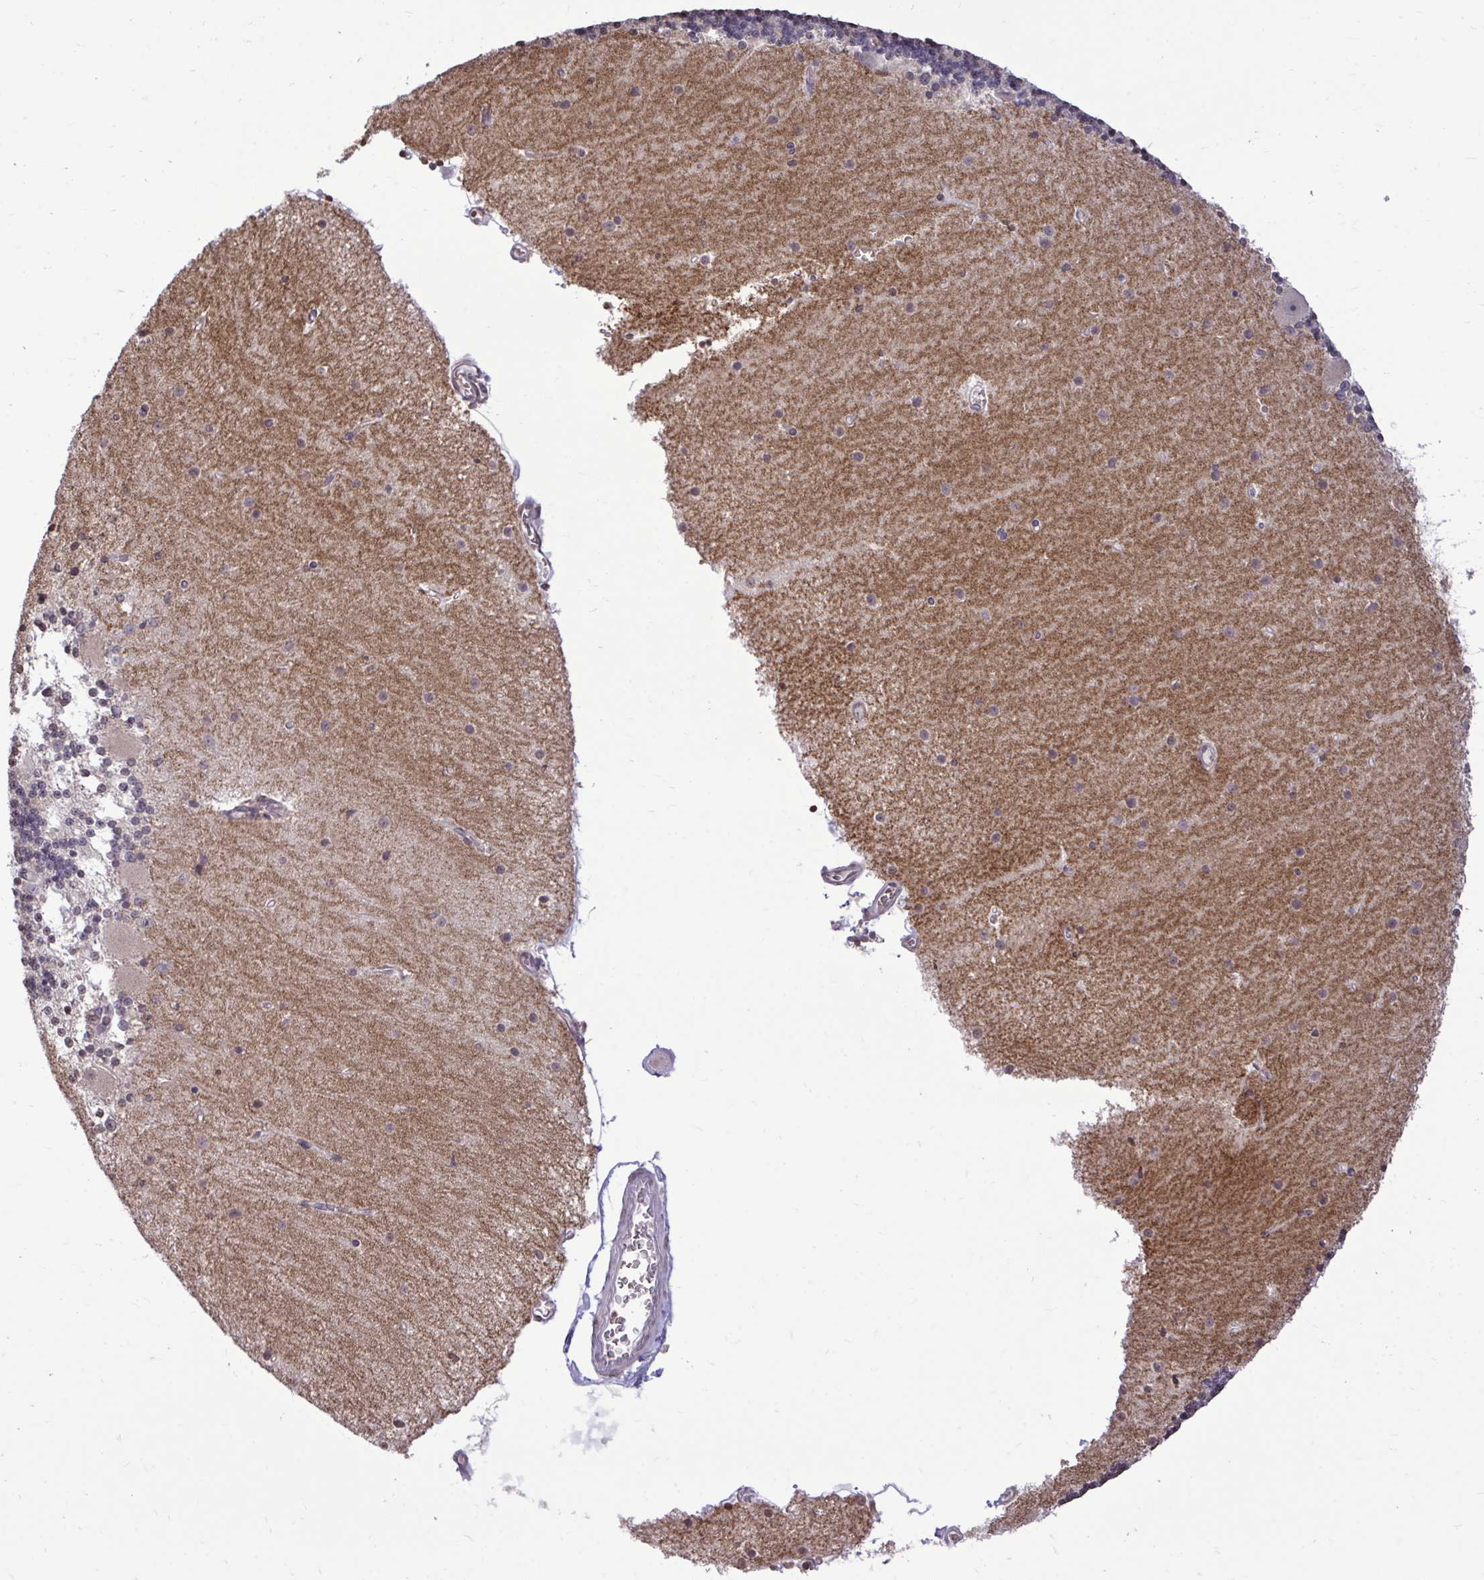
{"staining": {"intensity": "negative", "quantity": "none", "location": "none"}, "tissue": "cerebellum", "cell_type": "Cells in granular layer", "image_type": "normal", "snomed": [{"axis": "morphology", "description": "Normal tissue, NOS"}, {"axis": "topography", "description": "Cerebellum"}], "caption": "This image is of unremarkable cerebellum stained with immunohistochemistry to label a protein in brown with the nuclei are counter-stained blue. There is no staining in cells in granular layer.", "gene": "METTL9", "patient": {"sex": "female", "age": 54}}